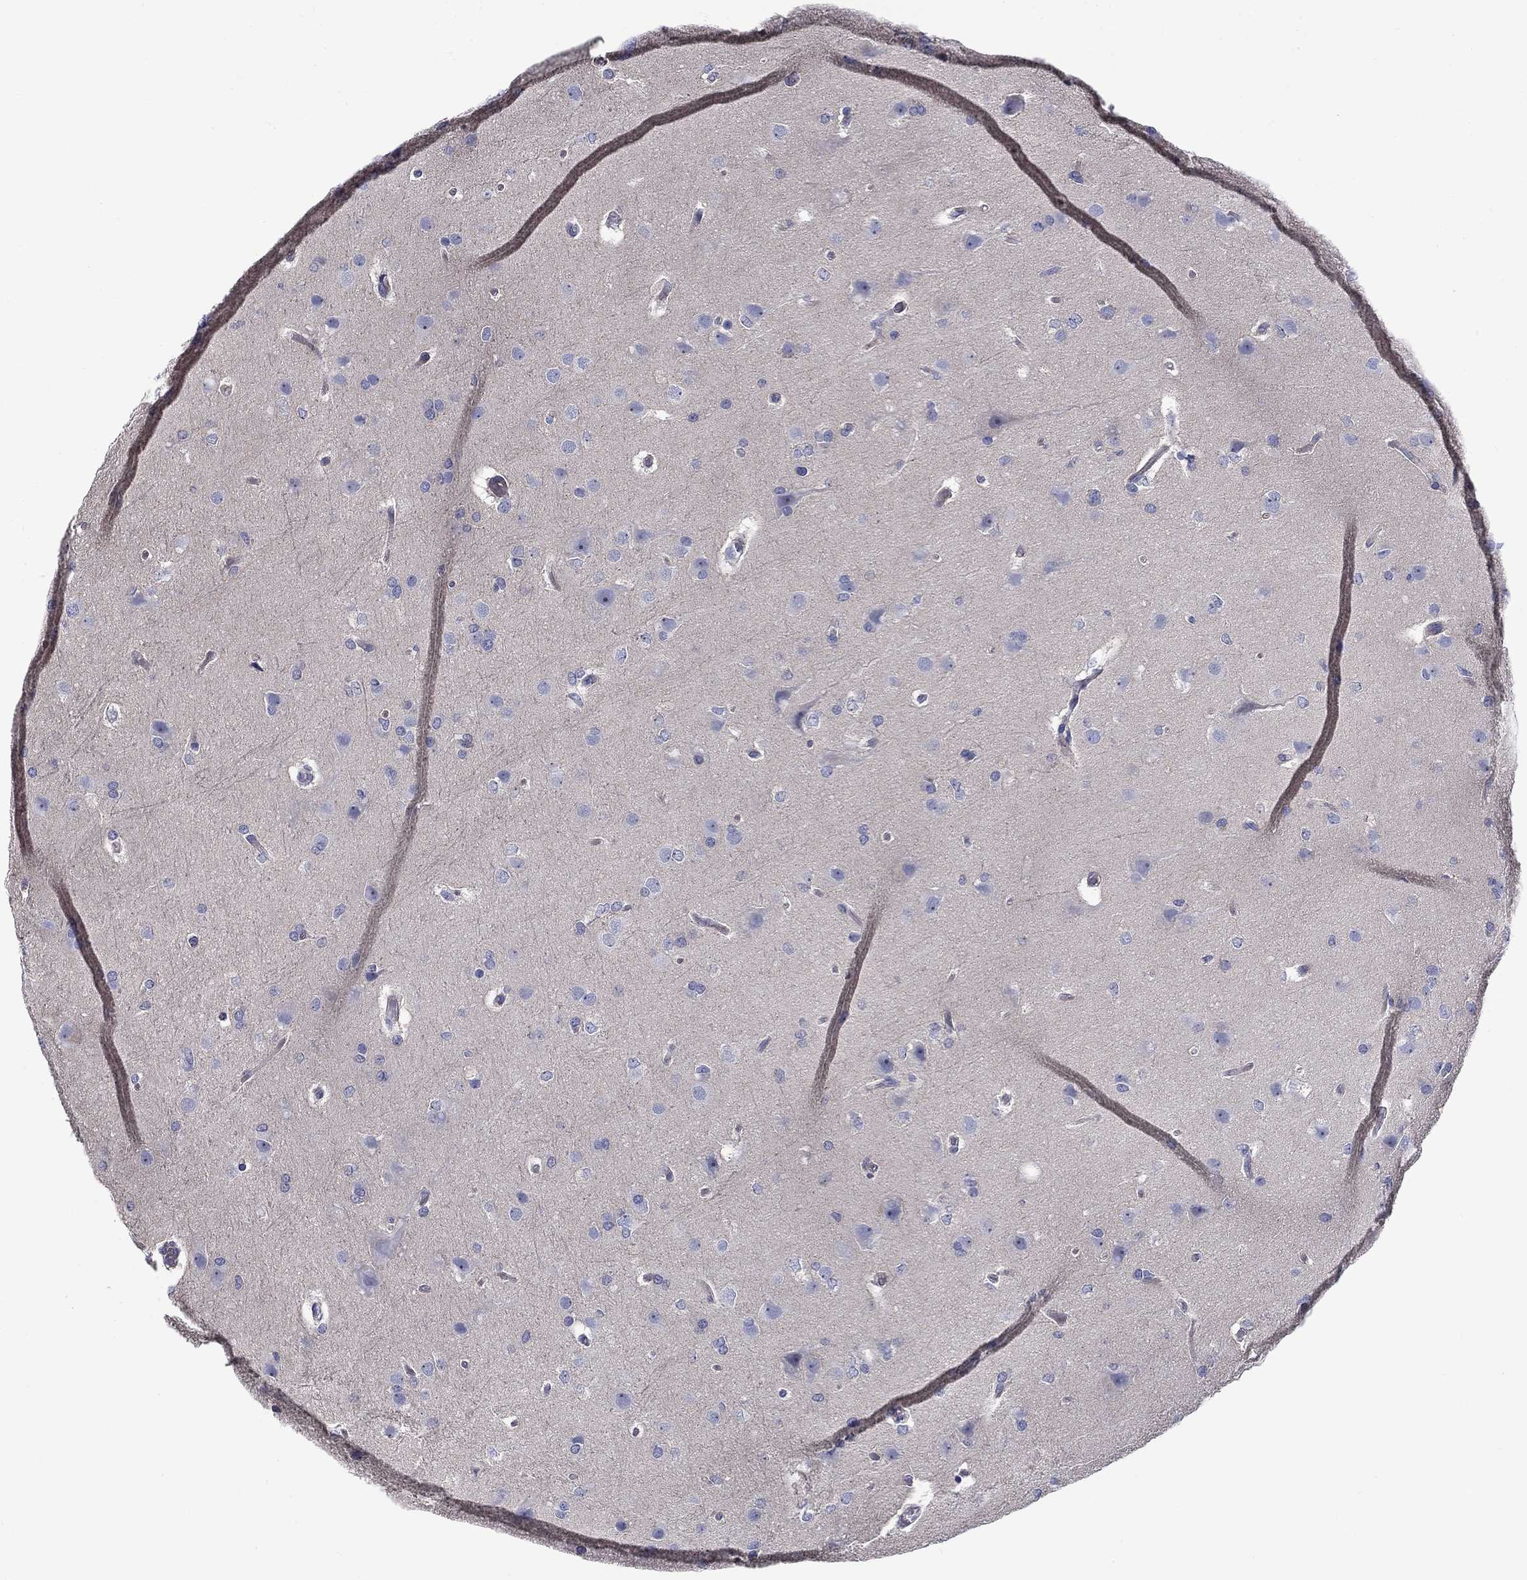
{"staining": {"intensity": "negative", "quantity": "none", "location": "none"}, "tissue": "glioma", "cell_type": "Tumor cells", "image_type": "cancer", "snomed": [{"axis": "morphology", "description": "Glioma, malignant, High grade"}, {"axis": "topography", "description": "Brain"}], "caption": "Tumor cells show no significant protein expression in malignant high-grade glioma. (Stains: DAB (3,3'-diaminobenzidine) immunohistochemistry (IHC) with hematoxylin counter stain, Microscopy: brightfield microscopy at high magnification).", "gene": "SIT1", "patient": {"sex": "male", "age": 68}}